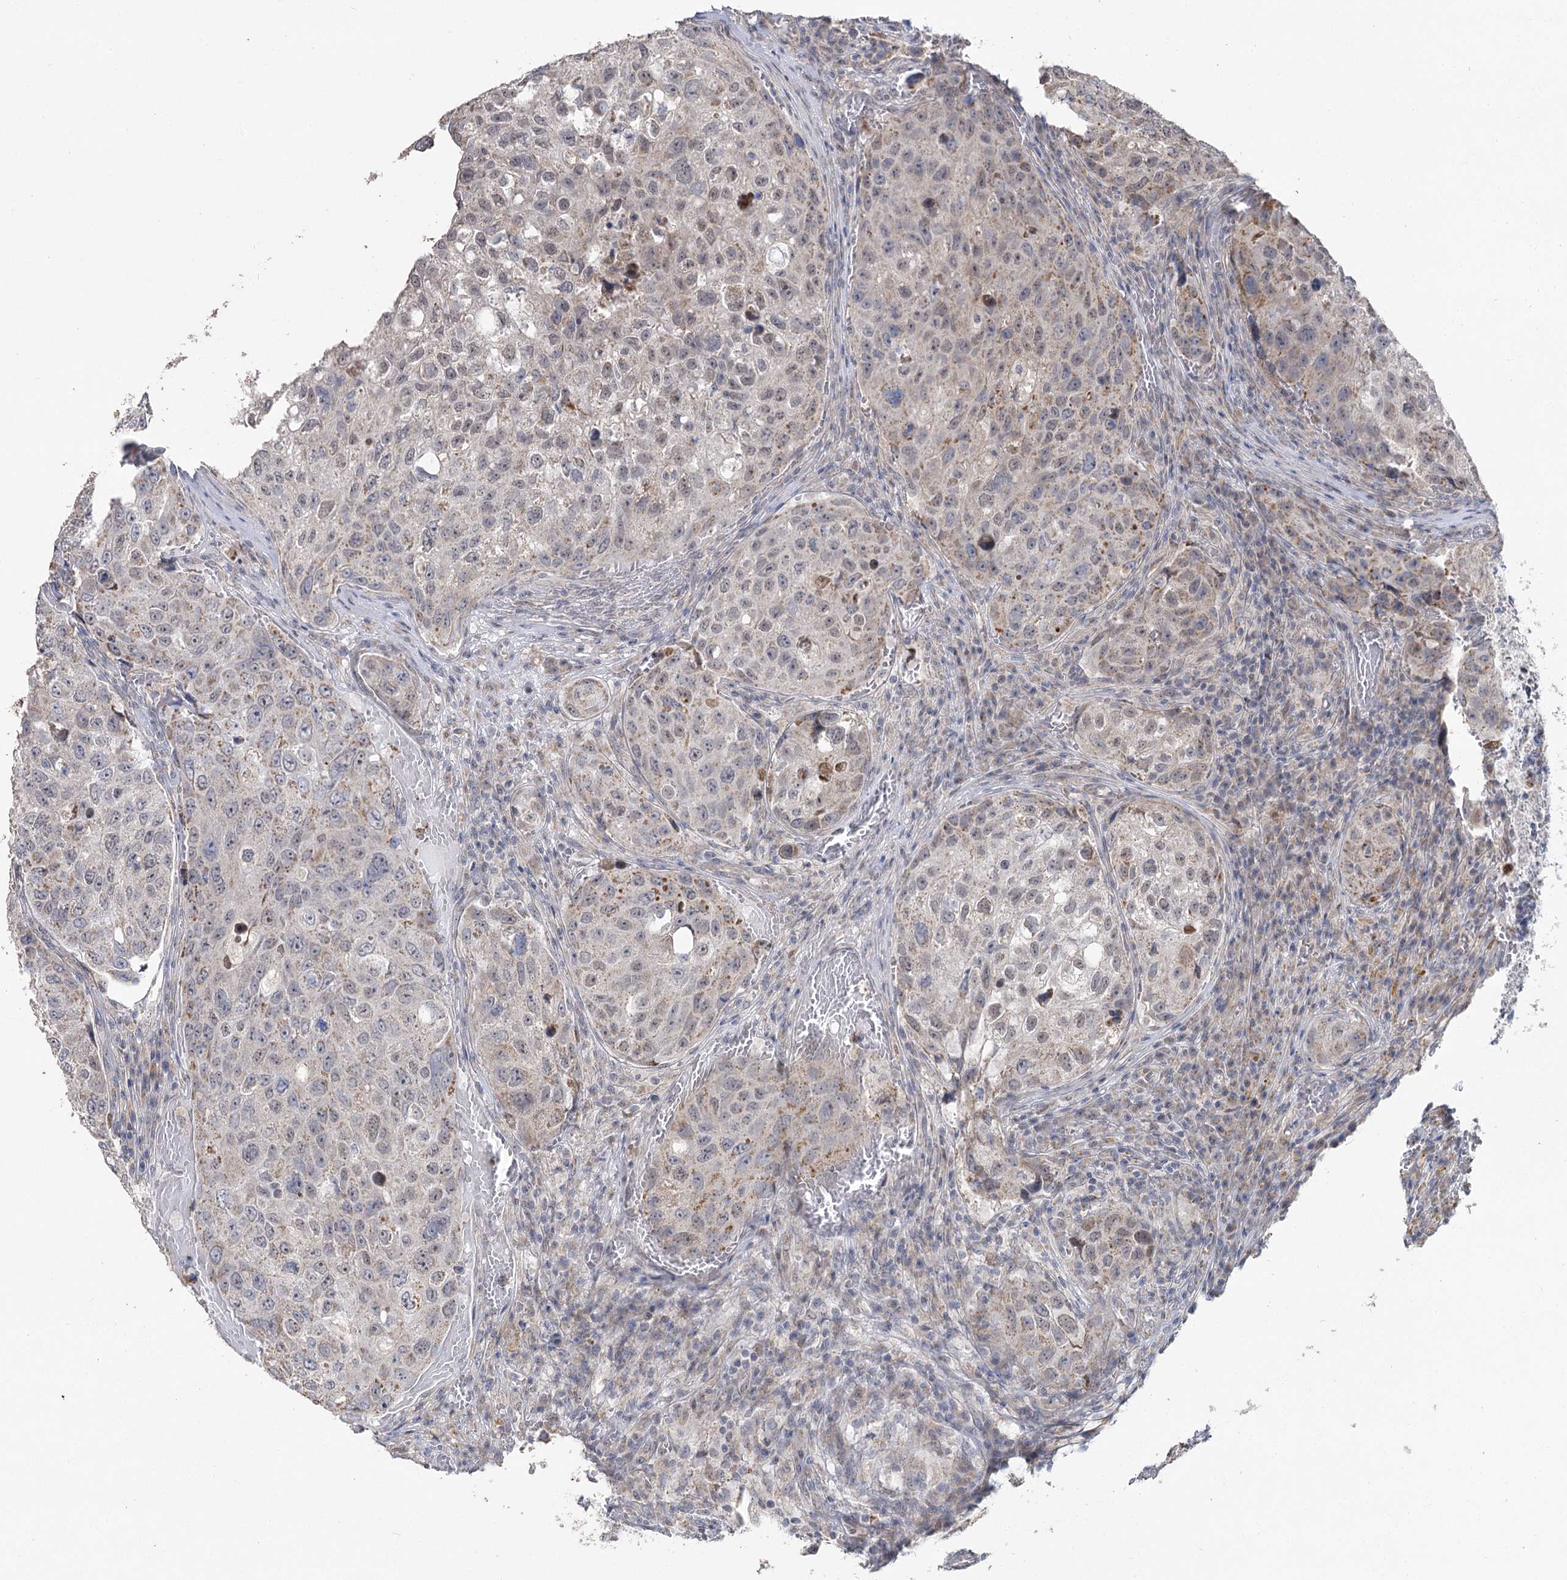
{"staining": {"intensity": "weak", "quantity": "<25%", "location": "cytoplasmic/membranous"}, "tissue": "urothelial cancer", "cell_type": "Tumor cells", "image_type": "cancer", "snomed": [{"axis": "morphology", "description": "Urothelial carcinoma, High grade"}, {"axis": "topography", "description": "Lymph node"}, {"axis": "topography", "description": "Urinary bladder"}], "caption": "Immunohistochemical staining of urothelial cancer exhibits no significant positivity in tumor cells. (Immunohistochemistry (ihc), brightfield microscopy, high magnification).", "gene": "RUFY4", "patient": {"sex": "male", "age": 51}}